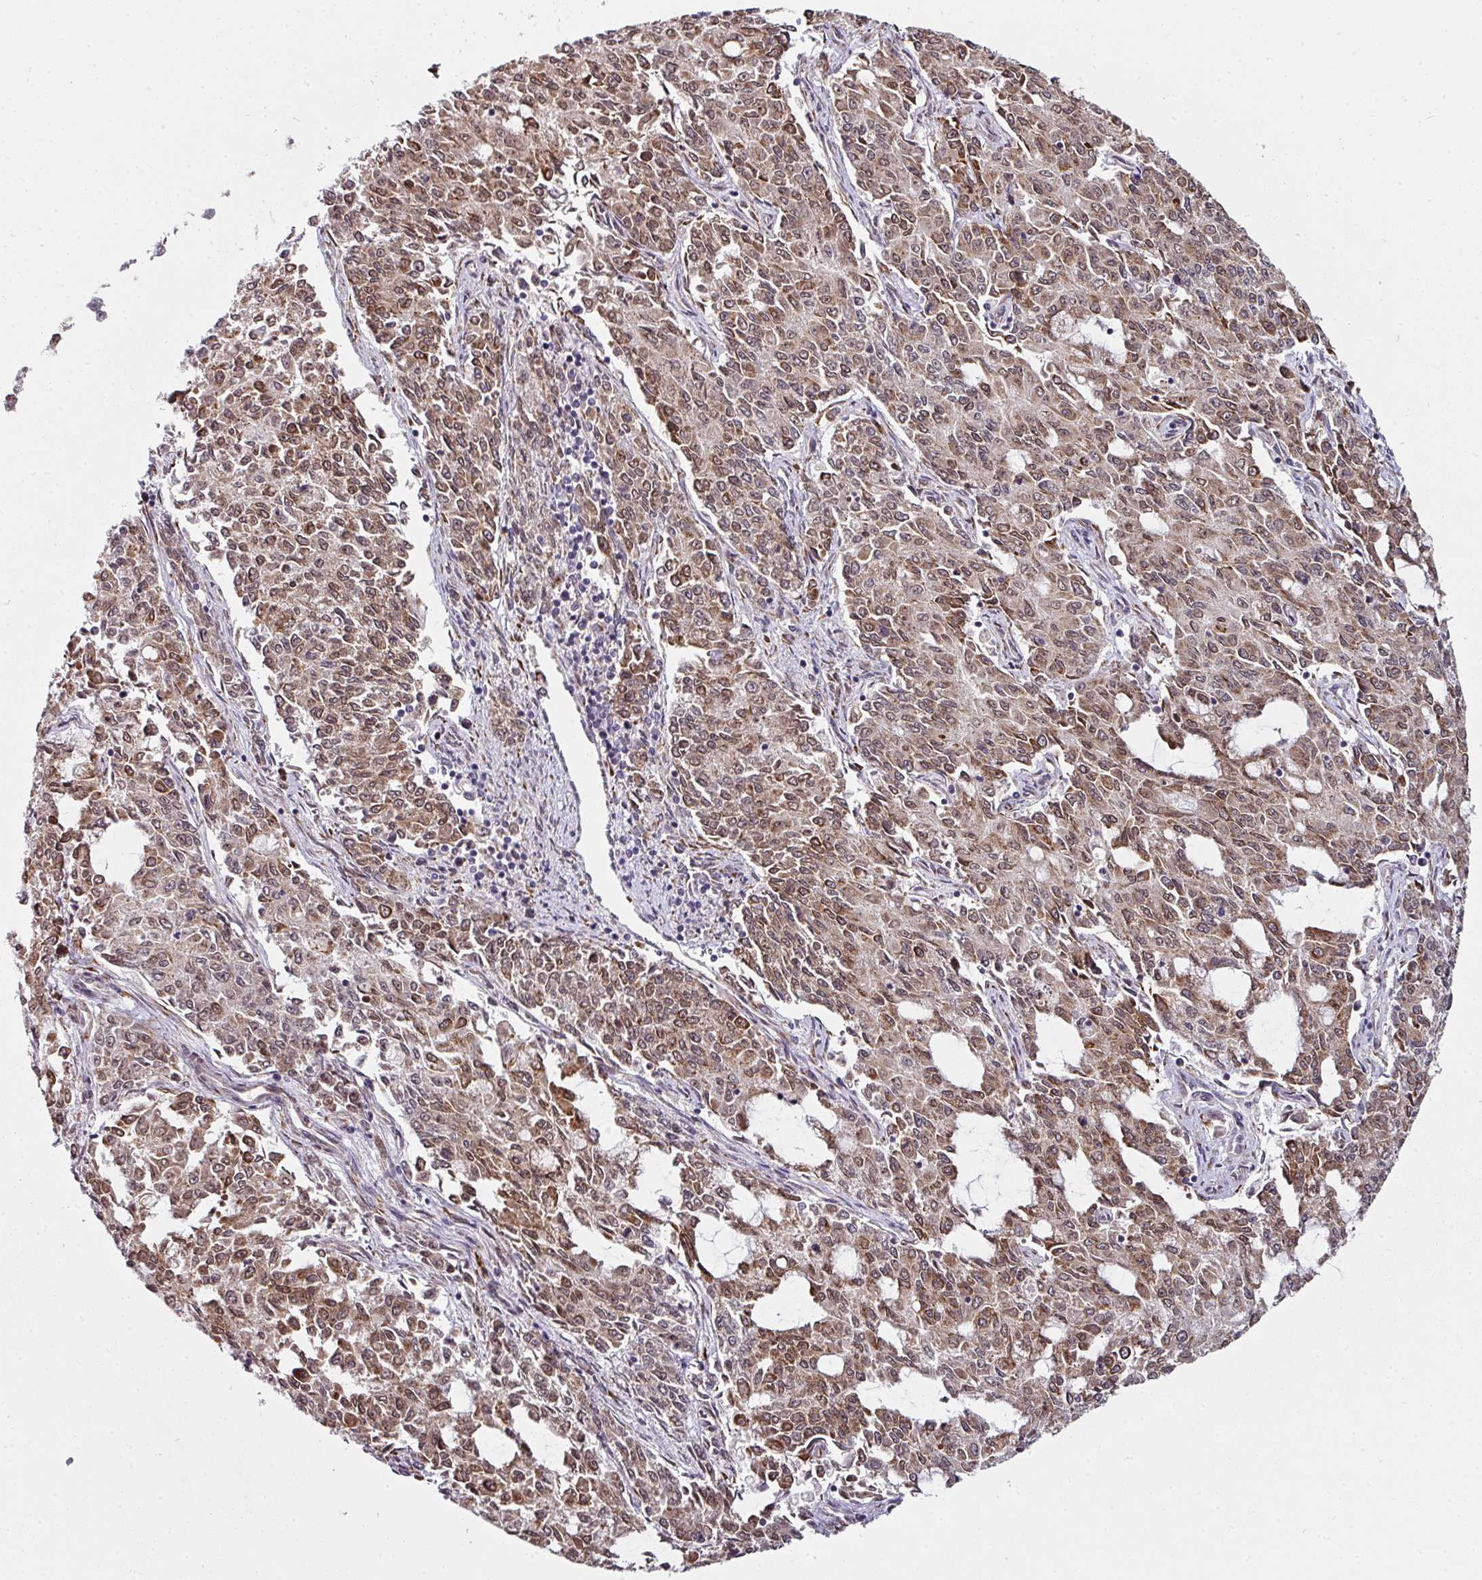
{"staining": {"intensity": "moderate", "quantity": ">75%", "location": "cytoplasmic/membranous,nuclear"}, "tissue": "endometrial cancer", "cell_type": "Tumor cells", "image_type": "cancer", "snomed": [{"axis": "morphology", "description": "Adenocarcinoma, NOS"}, {"axis": "topography", "description": "Endometrium"}], "caption": "IHC micrograph of neoplastic tissue: human adenocarcinoma (endometrial) stained using immunohistochemistry reveals medium levels of moderate protein expression localized specifically in the cytoplasmic/membranous and nuclear of tumor cells, appearing as a cytoplasmic/membranous and nuclear brown color.", "gene": "APOLD1", "patient": {"sex": "female", "age": 50}}